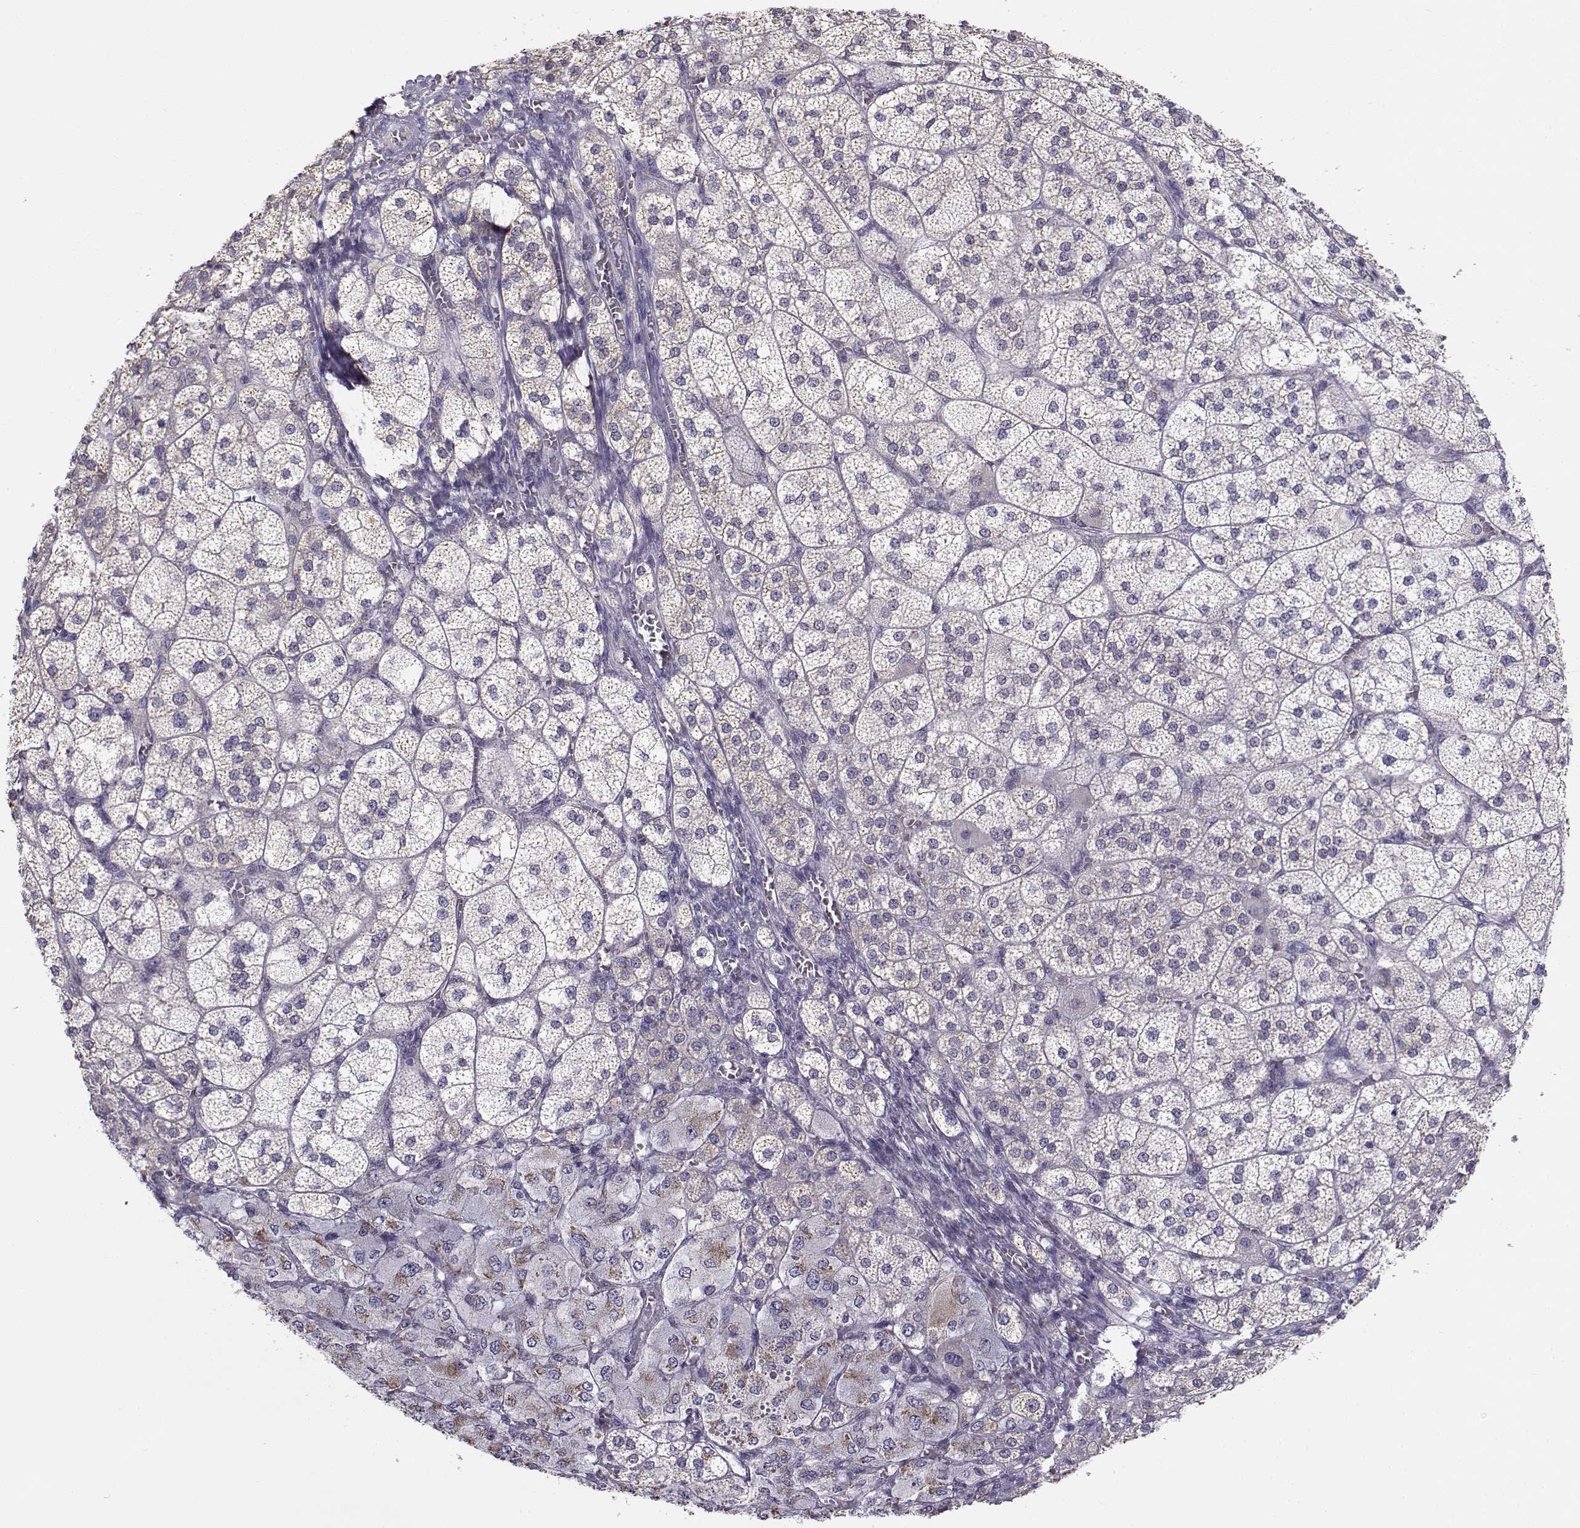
{"staining": {"intensity": "moderate", "quantity": "<25%", "location": "cytoplasmic/membranous"}, "tissue": "adrenal gland", "cell_type": "Glandular cells", "image_type": "normal", "snomed": [{"axis": "morphology", "description": "Normal tissue, NOS"}, {"axis": "topography", "description": "Adrenal gland"}], "caption": "Normal adrenal gland demonstrates moderate cytoplasmic/membranous expression in approximately <25% of glandular cells, visualized by immunohistochemistry.", "gene": "BEND6", "patient": {"sex": "female", "age": 60}}